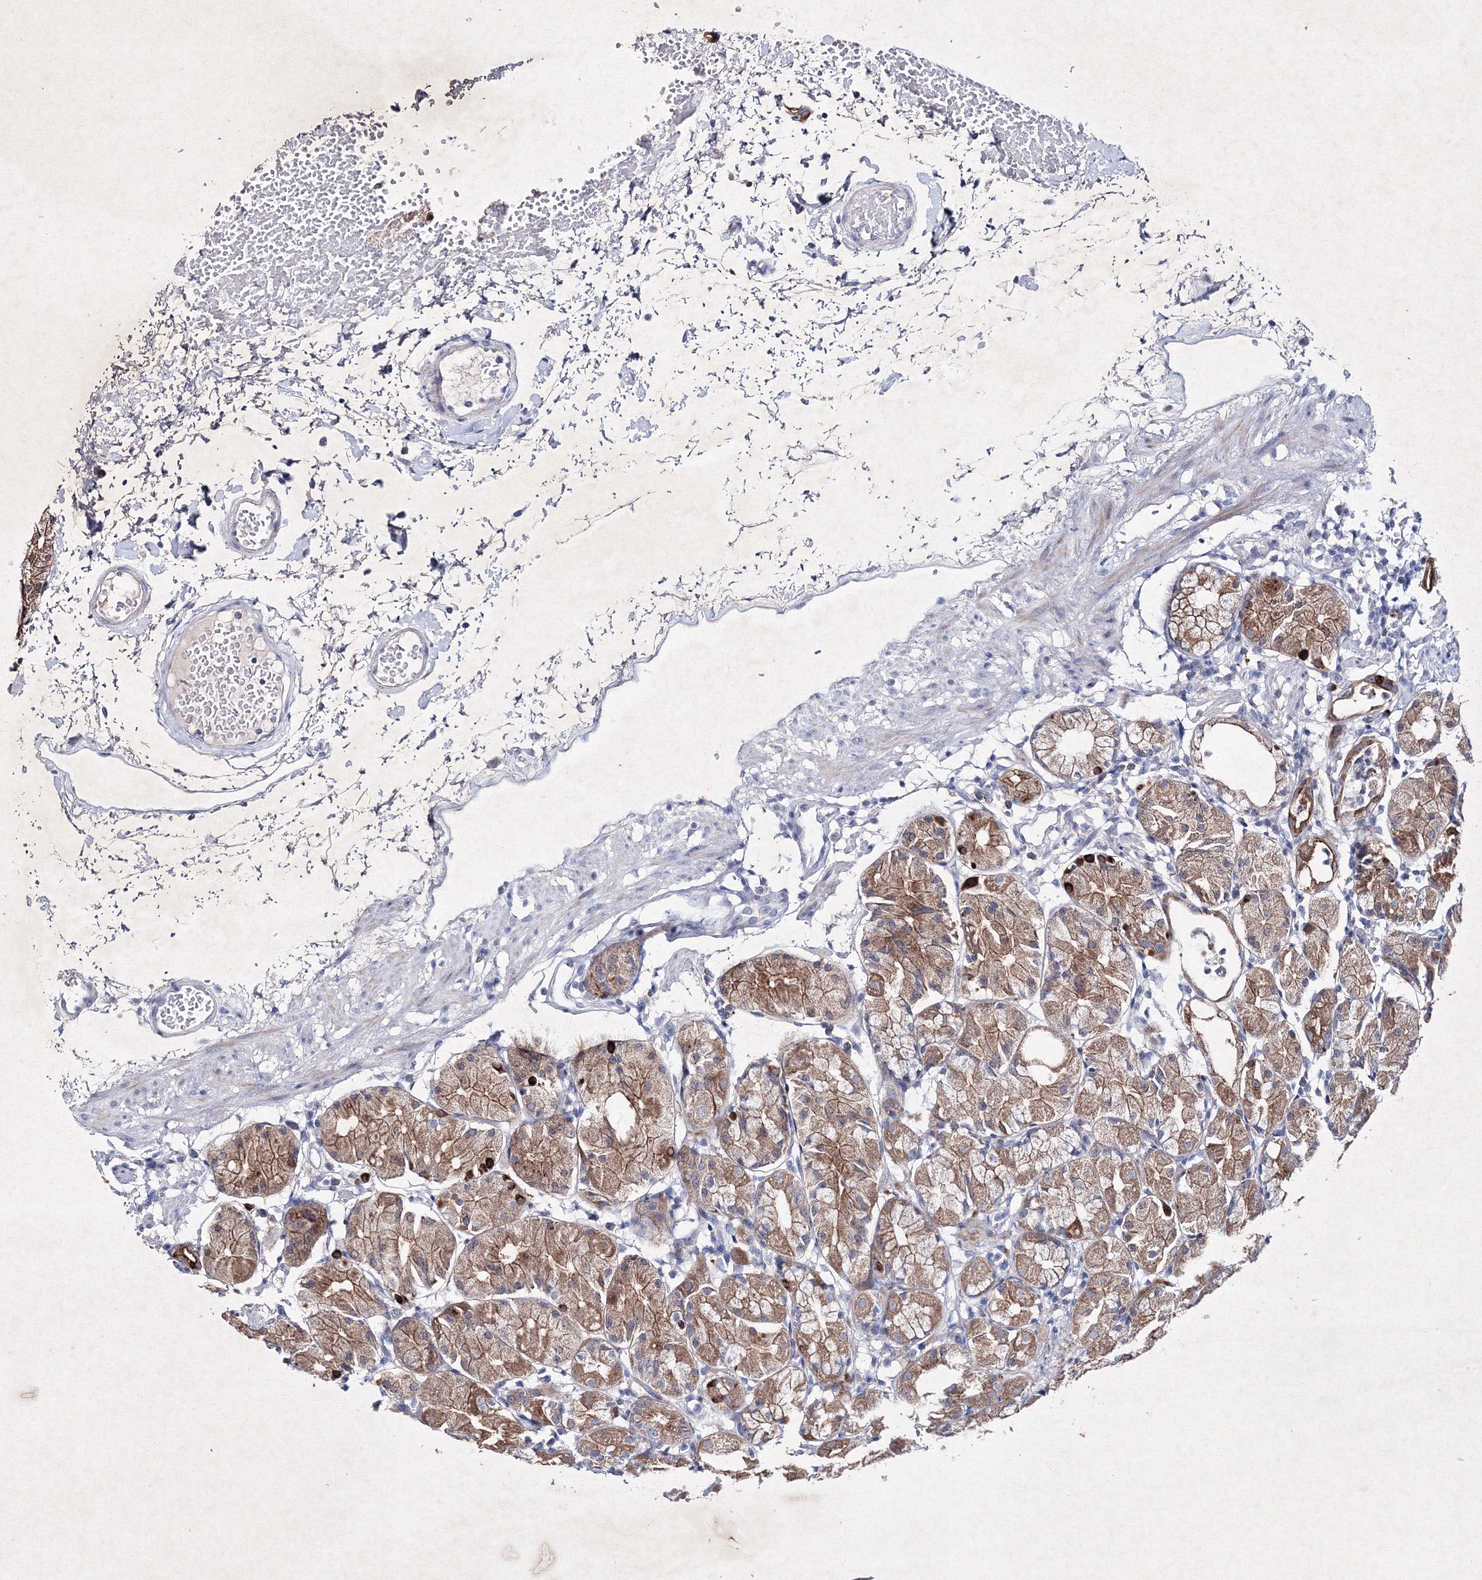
{"staining": {"intensity": "strong", "quantity": "25%-75%", "location": "cytoplasmic/membranous"}, "tissue": "stomach", "cell_type": "Glandular cells", "image_type": "normal", "snomed": [{"axis": "morphology", "description": "Normal tissue, NOS"}, {"axis": "topography", "description": "Stomach"}, {"axis": "topography", "description": "Stomach, lower"}], "caption": "Normal stomach was stained to show a protein in brown. There is high levels of strong cytoplasmic/membranous staining in approximately 25%-75% of glandular cells. (DAB (3,3'-diaminobenzidine) = brown stain, brightfield microscopy at high magnification).", "gene": "SMIM29", "patient": {"sex": "female", "age": 75}}